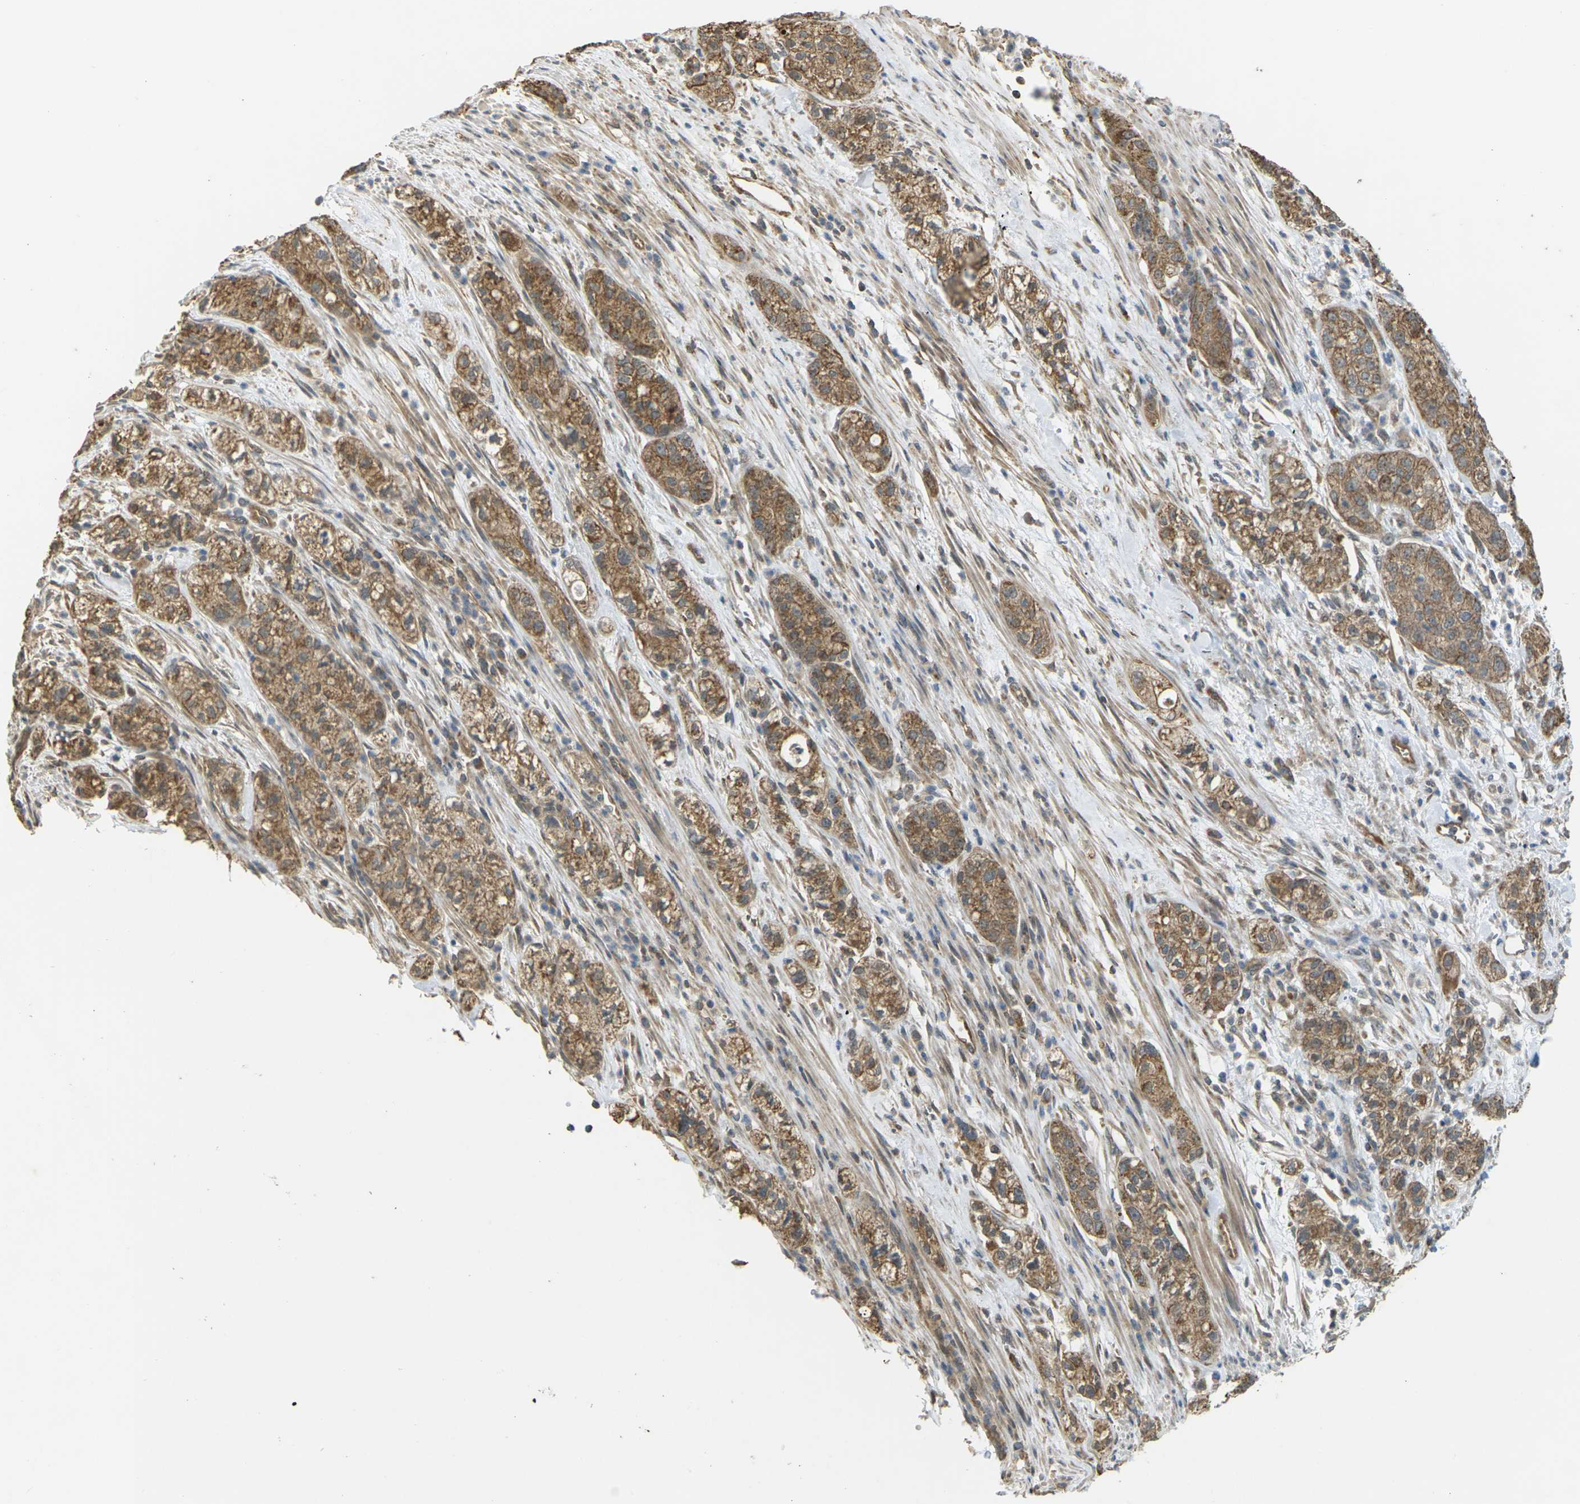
{"staining": {"intensity": "moderate", "quantity": ">75%", "location": "cytoplasmic/membranous"}, "tissue": "pancreatic cancer", "cell_type": "Tumor cells", "image_type": "cancer", "snomed": [{"axis": "morphology", "description": "Adenocarcinoma, NOS"}, {"axis": "topography", "description": "Pancreas"}], "caption": "Protein expression analysis of human pancreatic cancer reveals moderate cytoplasmic/membranous positivity in approximately >75% of tumor cells.", "gene": "KSR1", "patient": {"sex": "female", "age": 78}}